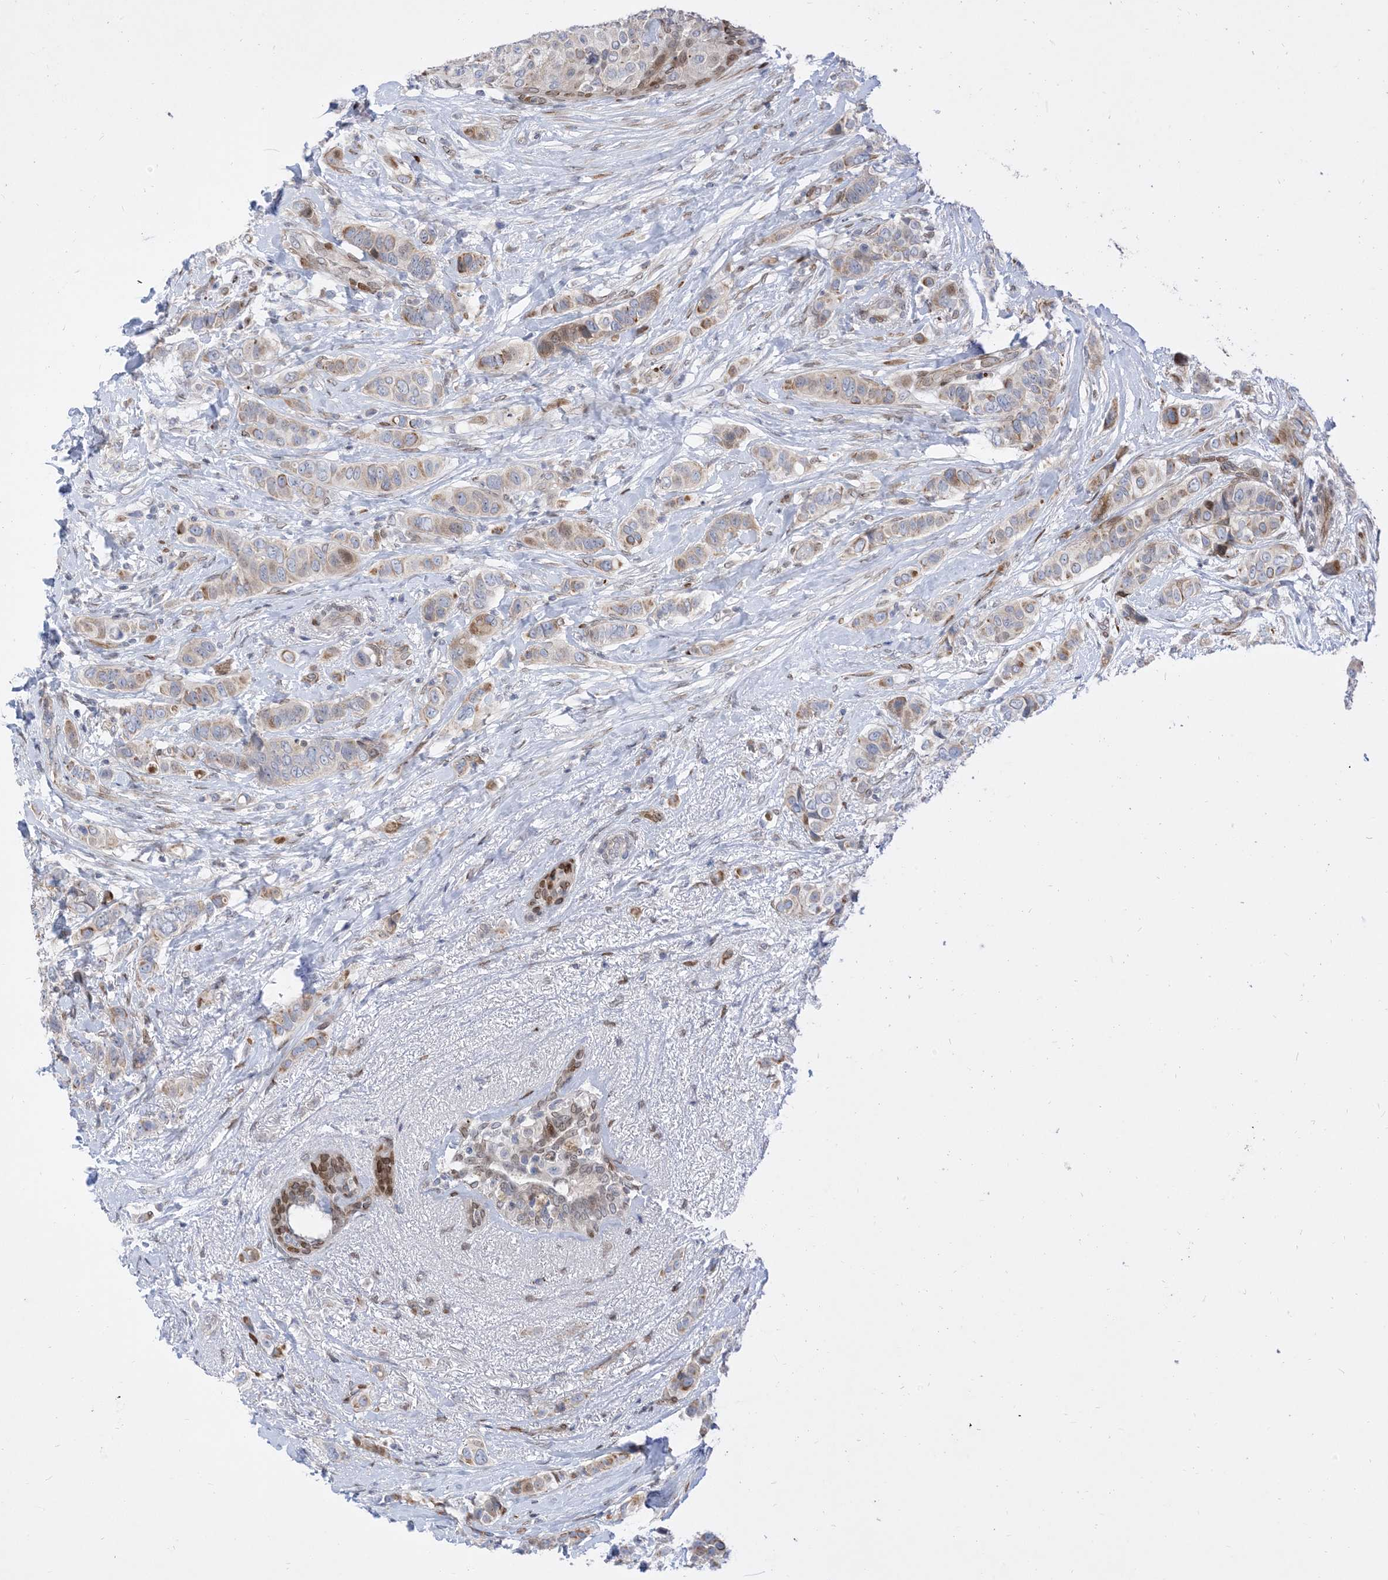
{"staining": {"intensity": "weak", "quantity": "<25%", "location": "nuclear"}, "tissue": "breast cancer", "cell_type": "Tumor cells", "image_type": "cancer", "snomed": [{"axis": "morphology", "description": "Lobular carcinoma"}, {"axis": "topography", "description": "Breast"}], "caption": "DAB immunohistochemical staining of human breast lobular carcinoma demonstrates no significant expression in tumor cells.", "gene": "TYSND1", "patient": {"sex": "female", "age": 51}}